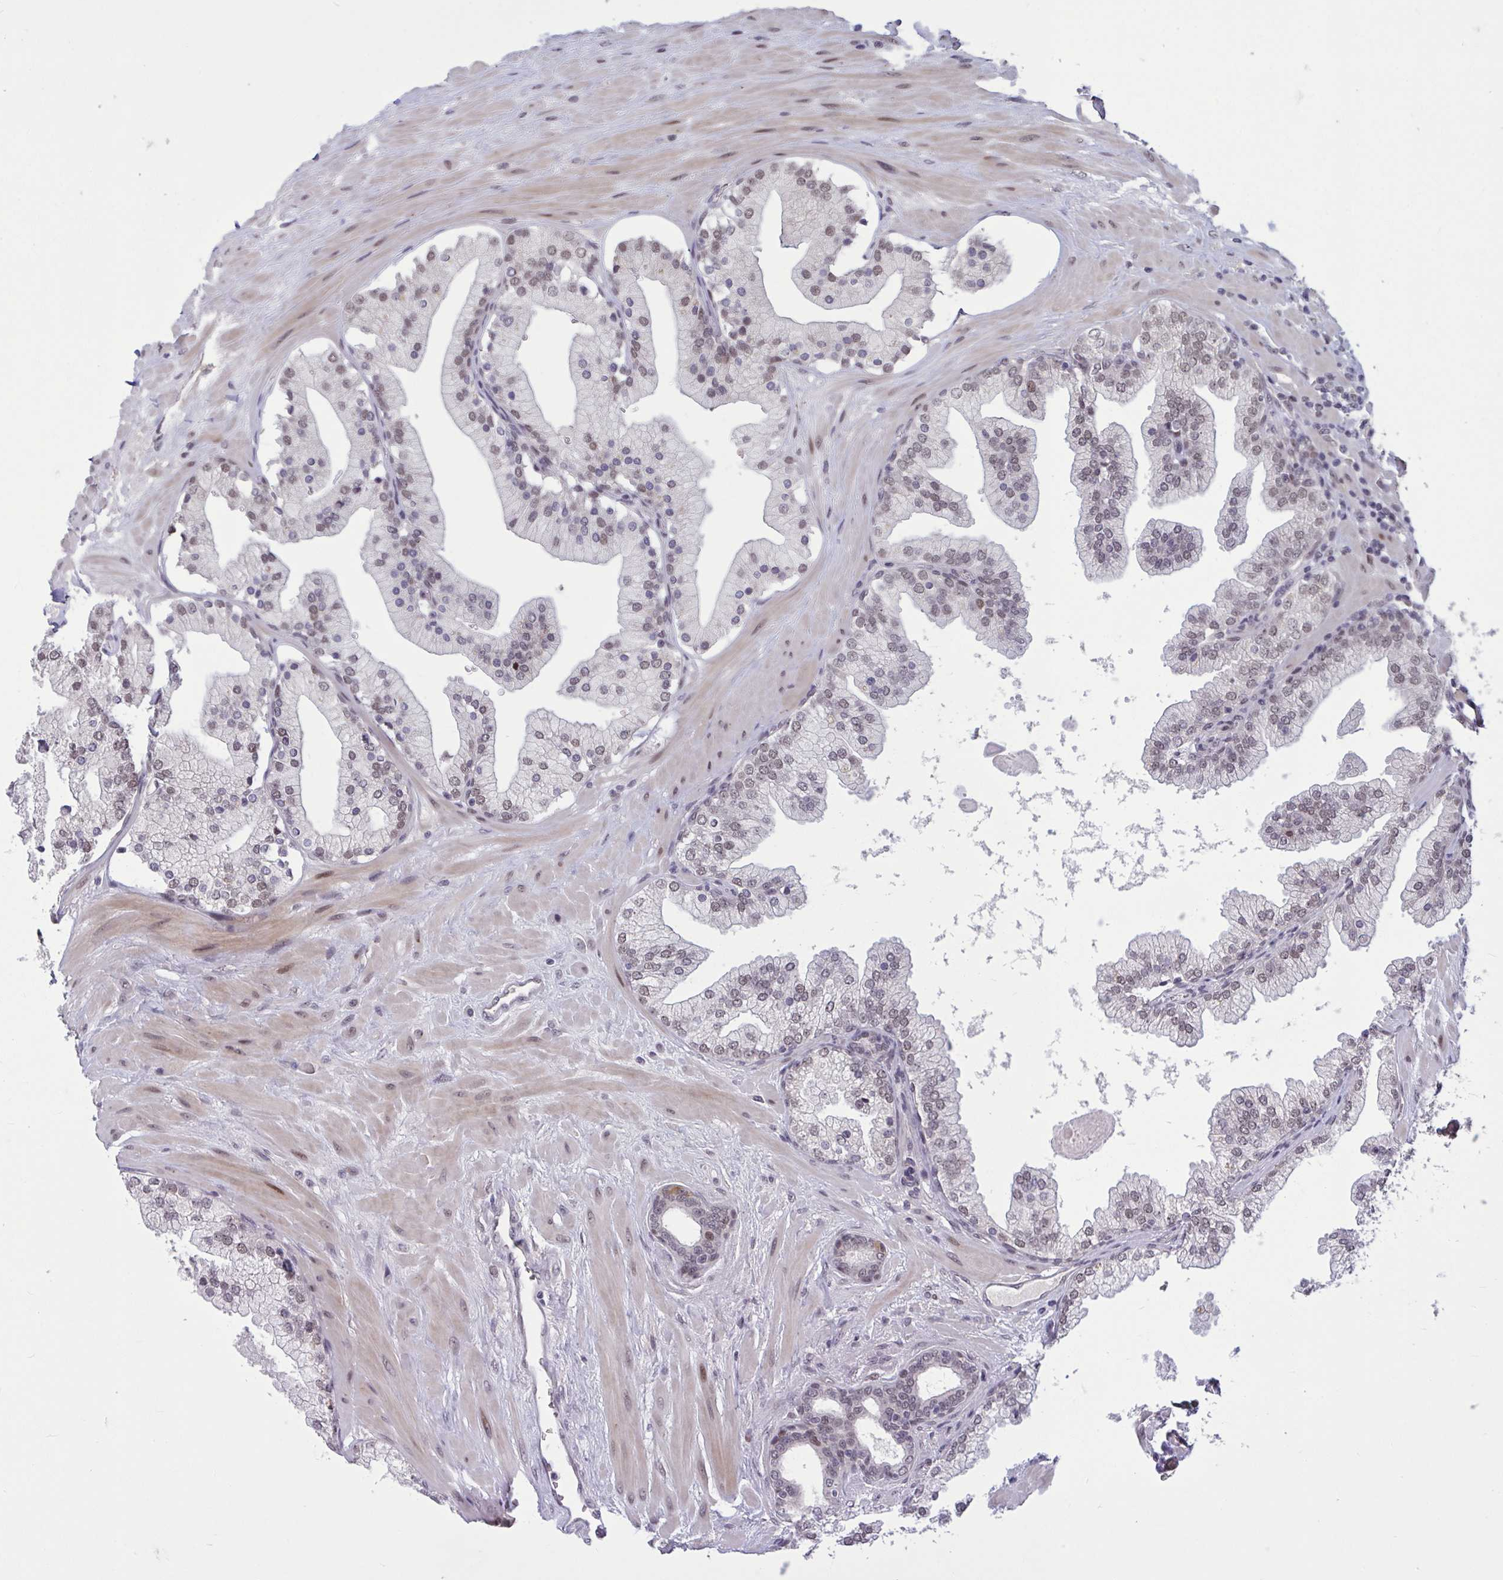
{"staining": {"intensity": "moderate", "quantity": "25%-75%", "location": "nuclear"}, "tissue": "prostate", "cell_type": "Glandular cells", "image_type": "normal", "snomed": [{"axis": "morphology", "description": "Normal tissue, NOS"}, {"axis": "topography", "description": "Prostate"}, {"axis": "topography", "description": "Peripheral nerve tissue"}], "caption": "This image shows immunohistochemistry (IHC) staining of unremarkable prostate, with medium moderate nuclear positivity in about 25%-75% of glandular cells.", "gene": "ZNF414", "patient": {"sex": "male", "age": 61}}